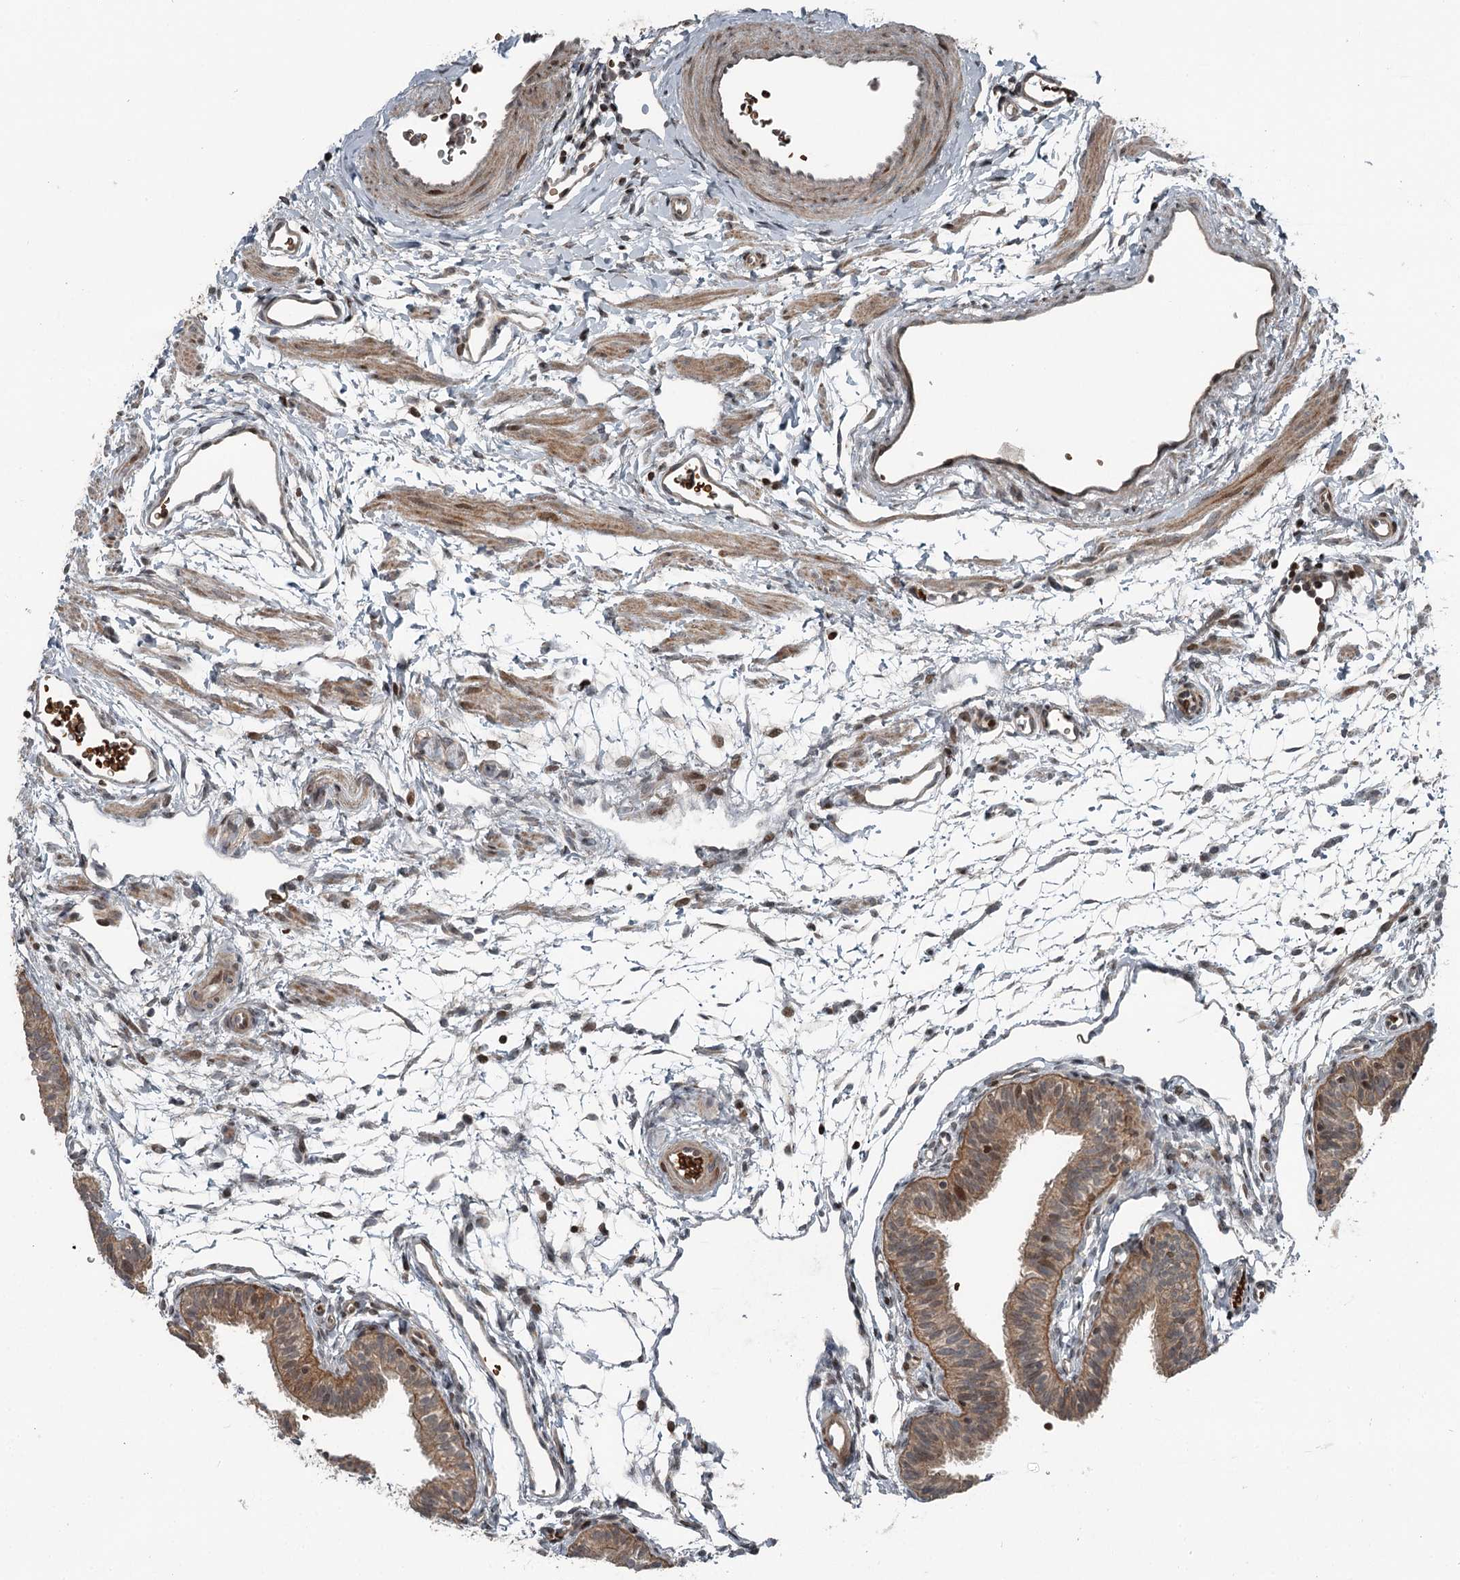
{"staining": {"intensity": "moderate", "quantity": ">75%", "location": "cytoplasmic/membranous"}, "tissue": "fallopian tube", "cell_type": "Glandular cells", "image_type": "normal", "snomed": [{"axis": "morphology", "description": "Normal tissue, NOS"}, {"axis": "topography", "description": "Fallopian tube"}], "caption": "An IHC micrograph of normal tissue is shown. Protein staining in brown labels moderate cytoplasmic/membranous positivity in fallopian tube within glandular cells.", "gene": "RASSF8", "patient": {"sex": "female", "age": 35}}